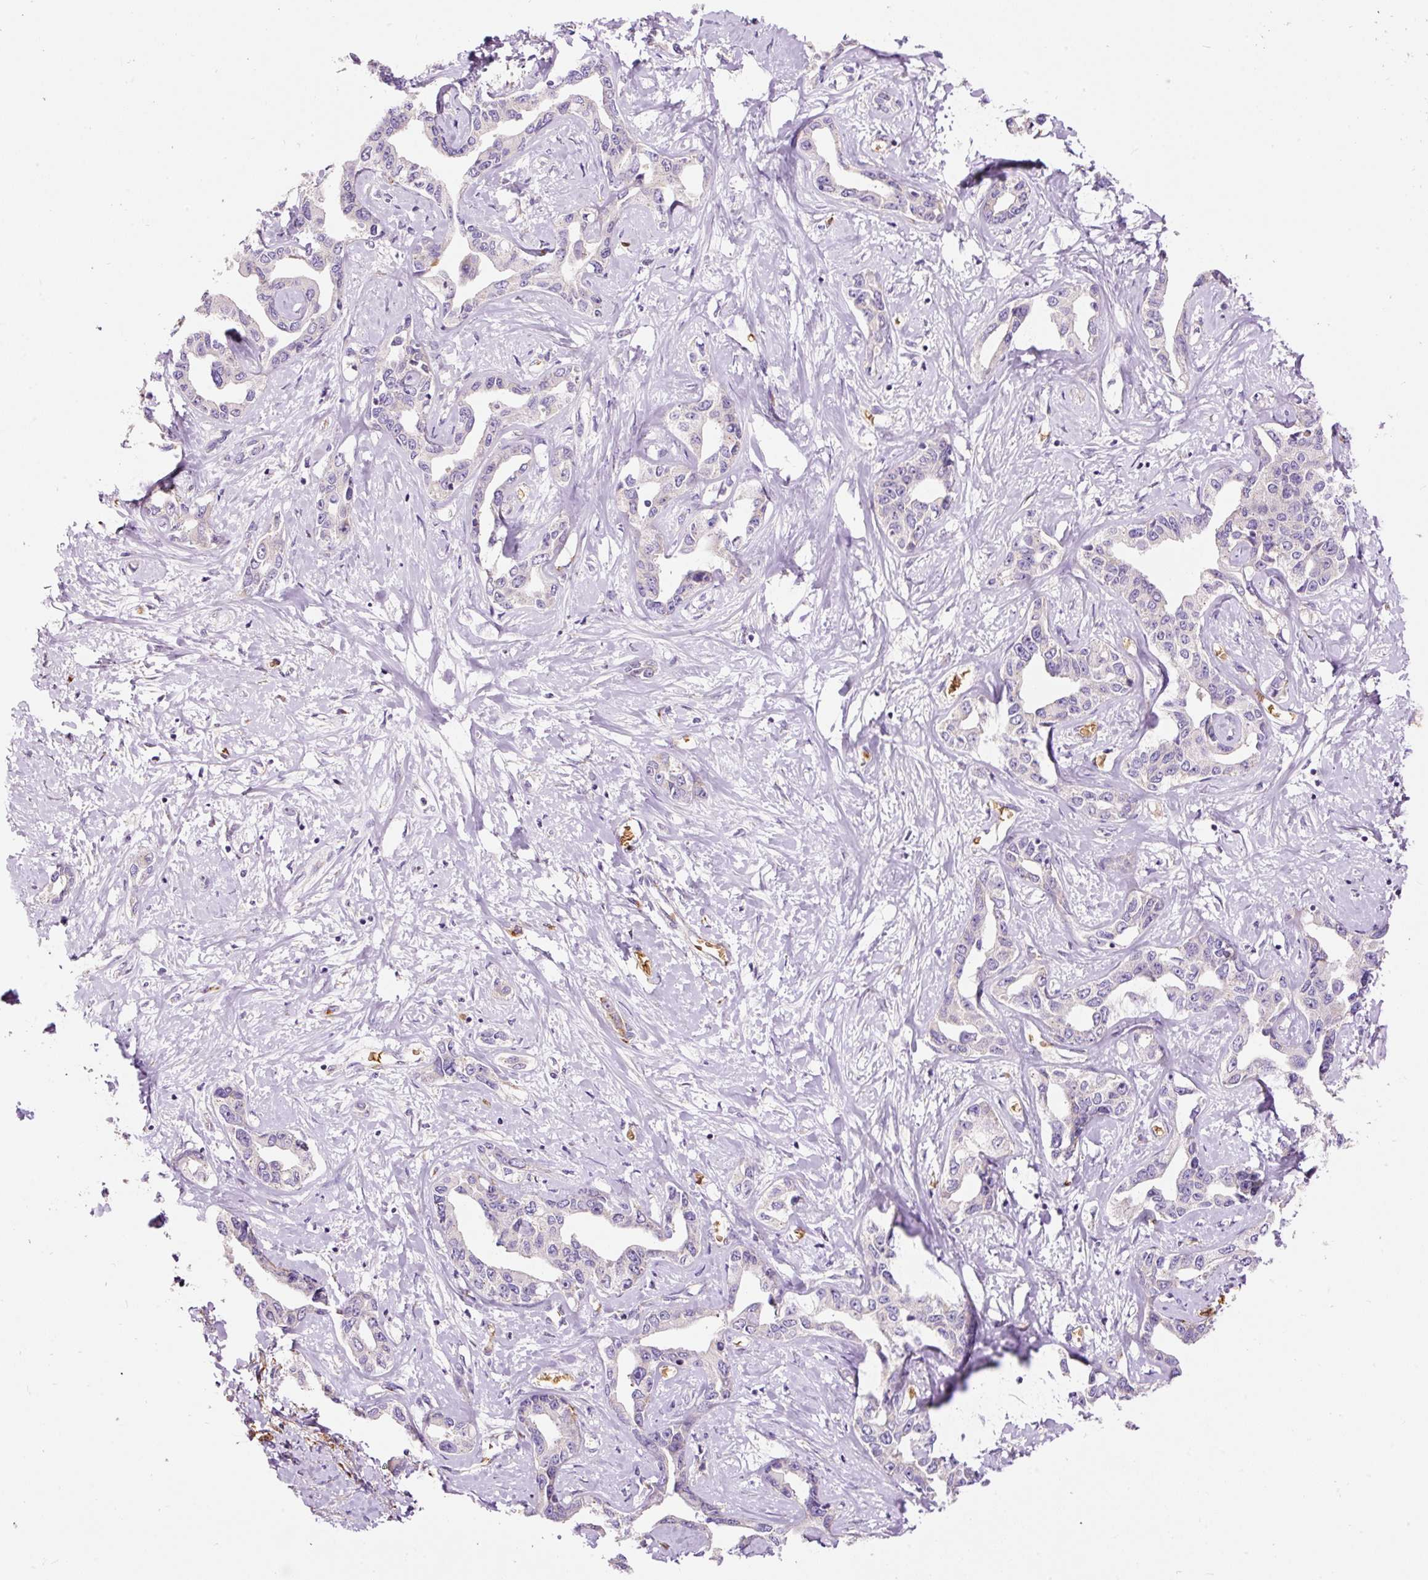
{"staining": {"intensity": "negative", "quantity": "none", "location": "none"}, "tissue": "liver cancer", "cell_type": "Tumor cells", "image_type": "cancer", "snomed": [{"axis": "morphology", "description": "Cholangiocarcinoma"}, {"axis": "topography", "description": "Liver"}], "caption": "IHC of liver cancer displays no expression in tumor cells.", "gene": "PRRC2A", "patient": {"sex": "male", "age": 59}}